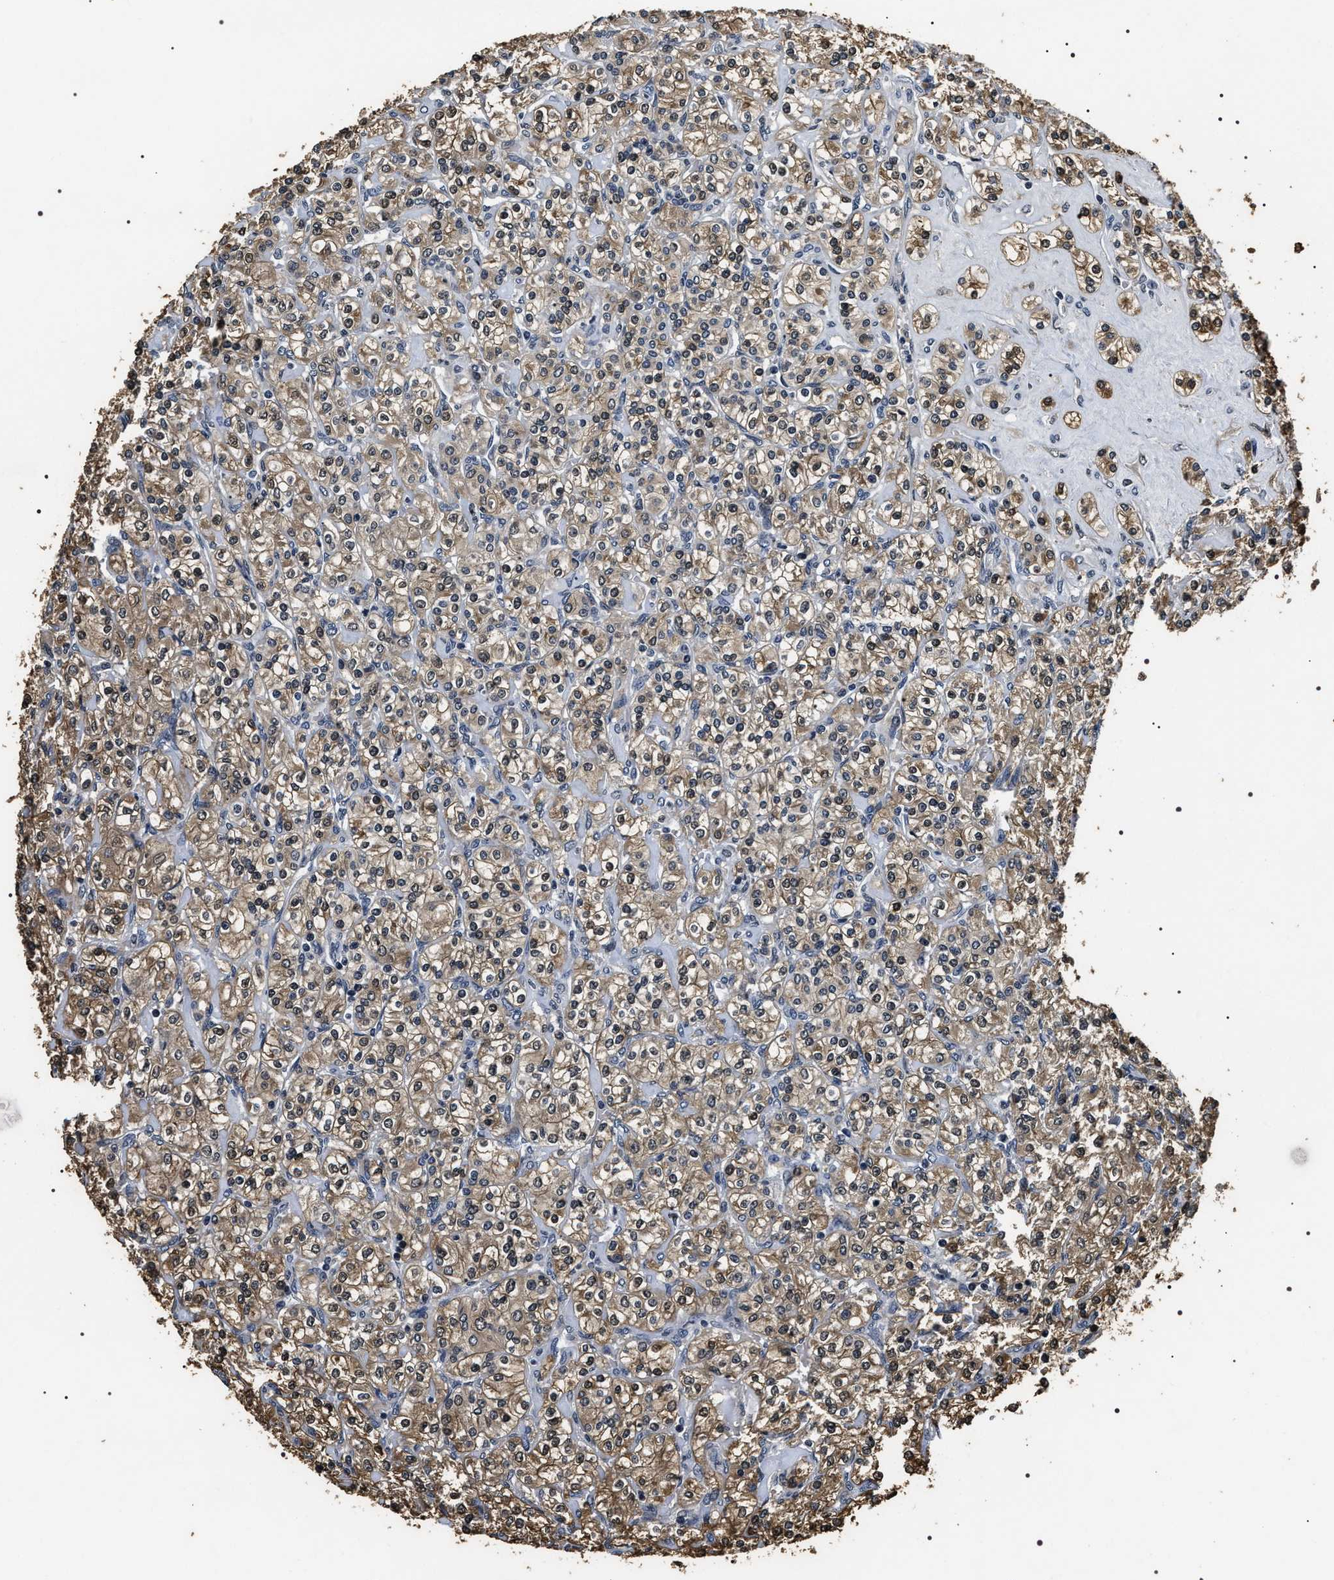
{"staining": {"intensity": "moderate", "quantity": ">75%", "location": "cytoplasmic/membranous"}, "tissue": "renal cancer", "cell_type": "Tumor cells", "image_type": "cancer", "snomed": [{"axis": "morphology", "description": "Adenocarcinoma, NOS"}, {"axis": "topography", "description": "Kidney"}], "caption": "Brown immunohistochemical staining in renal cancer (adenocarcinoma) displays moderate cytoplasmic/membranous expression in about >75% of tumor cells.", "gene": "ARHGAP22", "patient": {"sex": "male", "age": 77}}